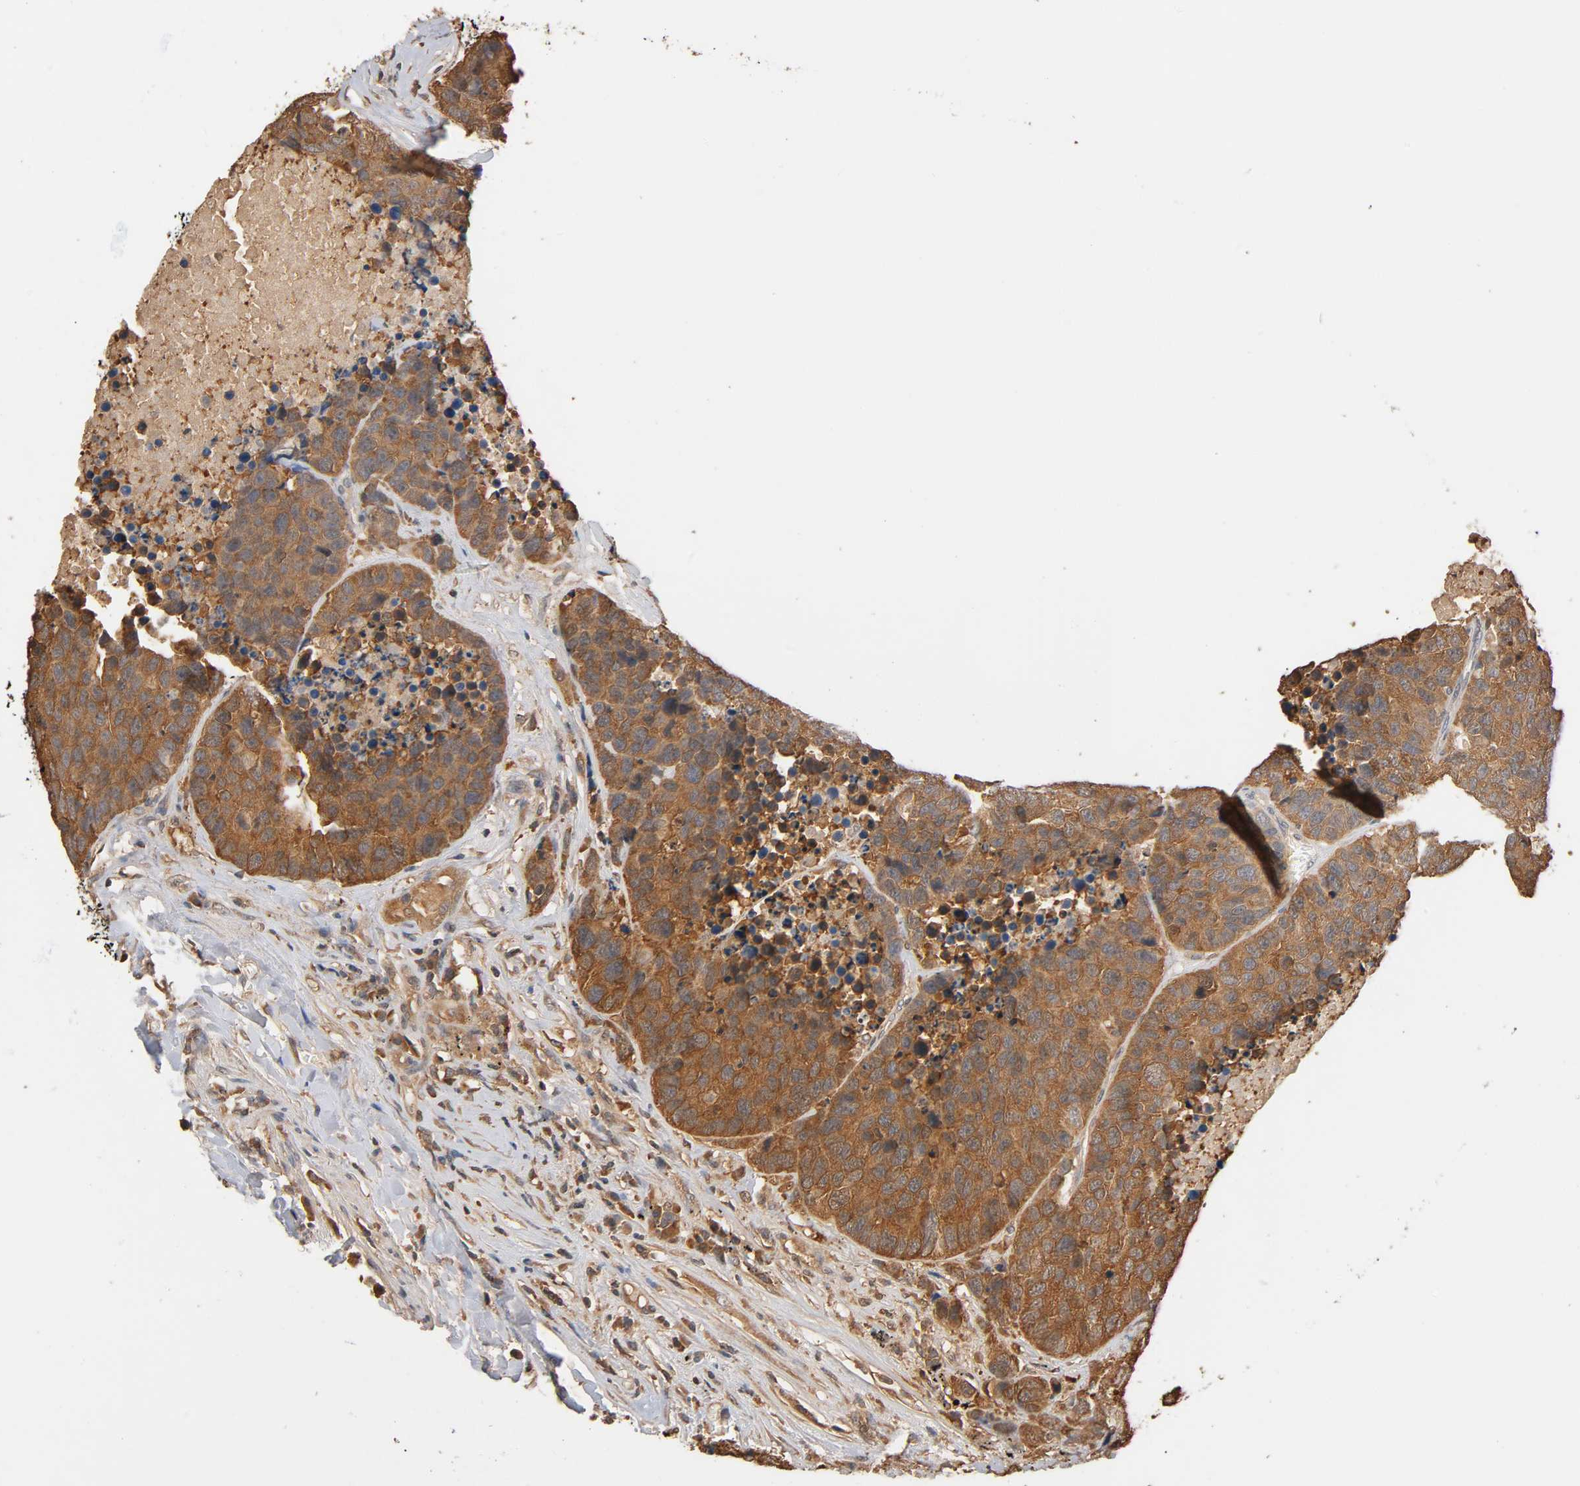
{"staining": {"intensity": "moderate", "quantity": ">75%", "location": "cytoplasmic/membranous"}, "tissue": "carcinoid", "cell_type": "Tumor cells", "image_type": "cancer", "snomed": [{"axis": "morphology", "description": "Carcinoid, malignant, NOS"}, {"axis": "topography", "description": "Lung"}], "caption": "Protein staining demonstrates moderate cytoplasmic/membranous positivity in approximately >75% of tumor cells in carcinoid (malignant).", "gene": "ALDOA", "patient": {"sex": "male", "age": 60}}